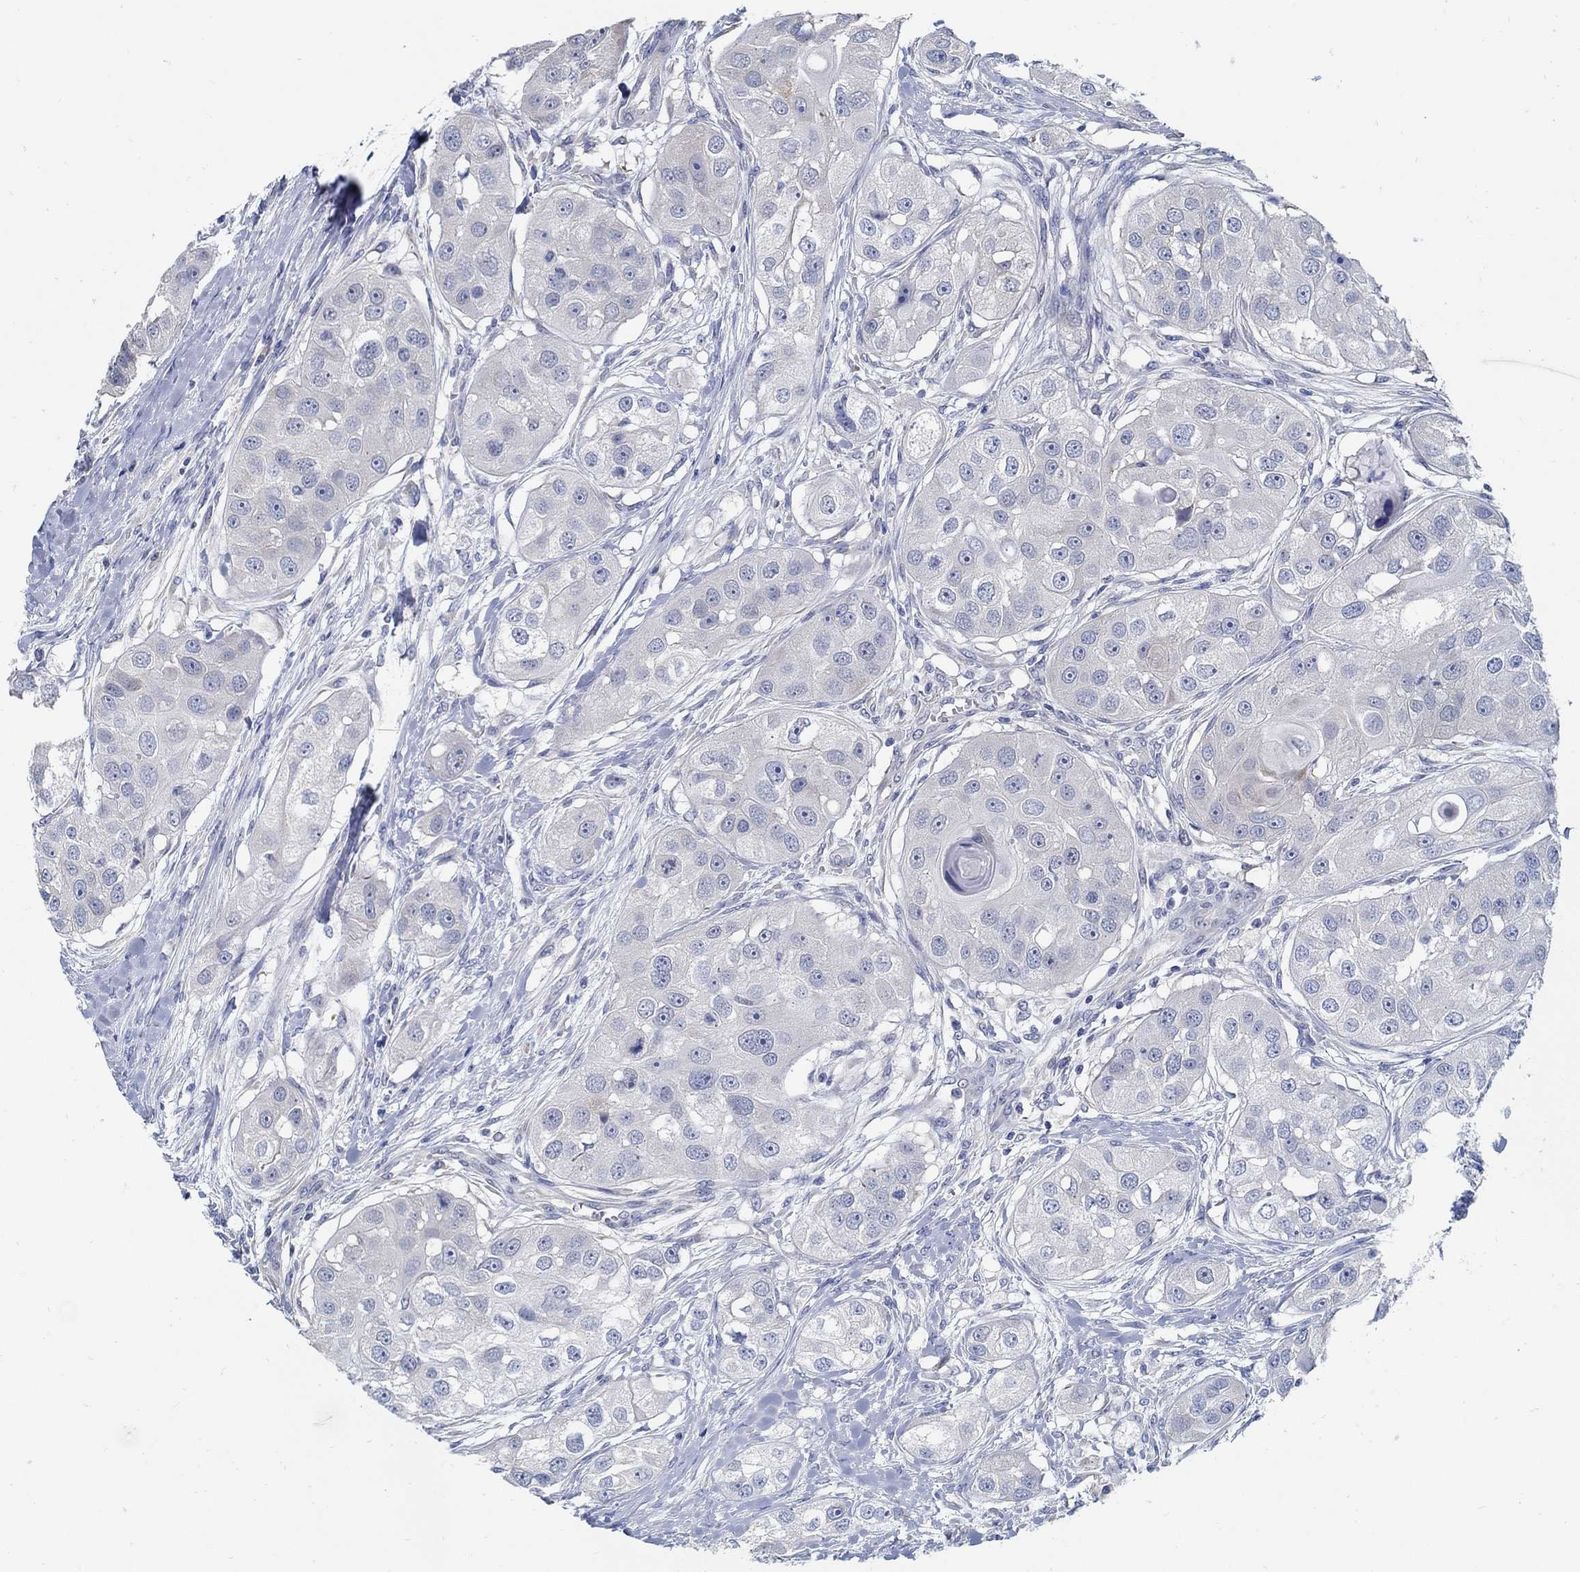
{"staining": {"intensity": "negative", "quantity": "none", "location": "none"}, "tissue": "head and neck cancer", "cell_type": "Tumor cells", "image_type": "cancer", "snomed": [{"axis": "morphology", "description": "Normal tissue, NOS"}, {"axis": "morphology", "description": "Squamous cell carcinoma, NOS"}, {"axis": "topography", "description": "Skeletal muscle"}, {"axis": "topography", "description": "Head-Neck"}], "caption": "This is an IHC photomicrograph of head and neck squamous cell carcinoma. There is no expression in tumor cells.", "gene": "C15orf39", "patient": {"sex": "male", "age": 51}}